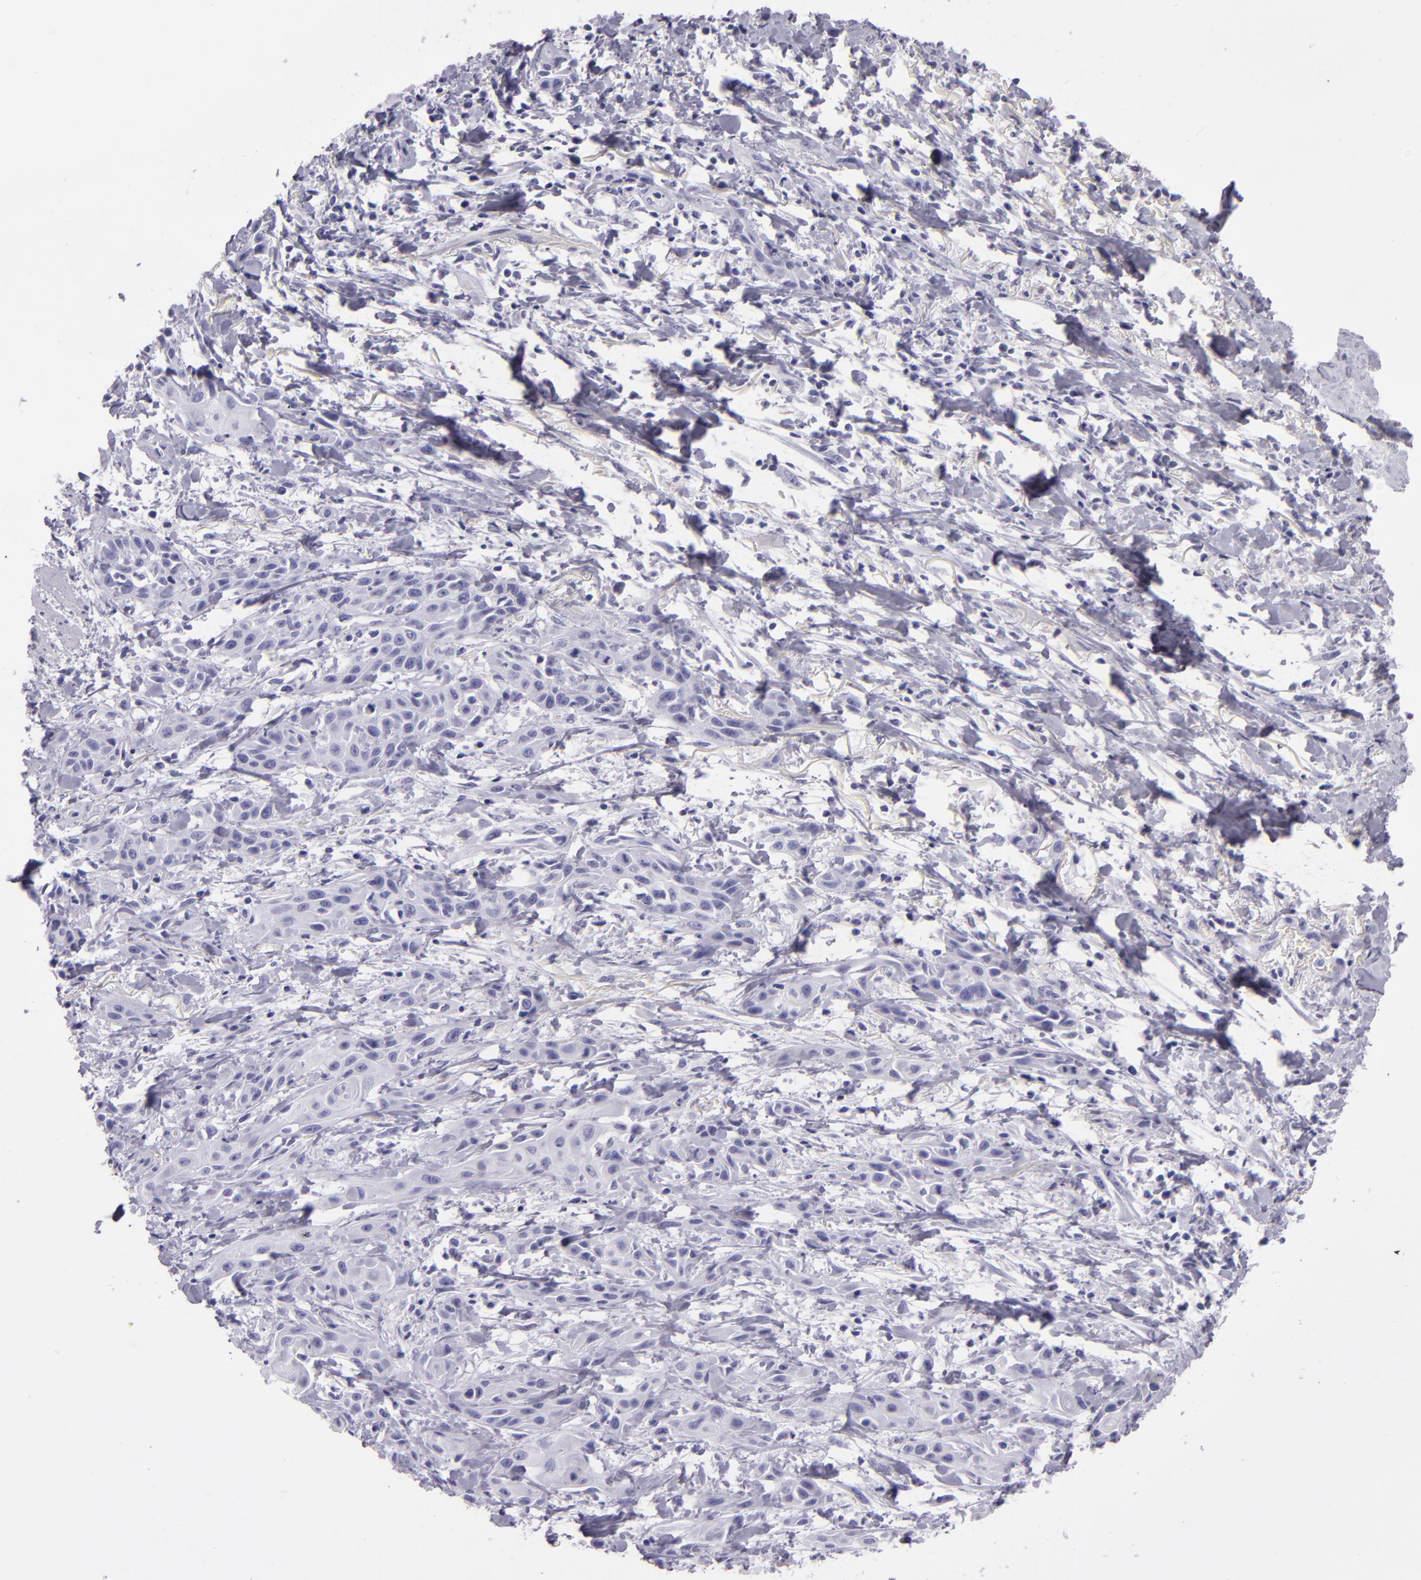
{"staining": {"intensity": "negative", "quantity": "none", "location": "none"}, "tissue": "skin cancer", "cell_type": "Tumor cells", "image_type": "cancer", "snomed": [{"axis": "morphology", "description": "Squamous cell carcinoma, NOS"}, {"axis": "topography", "description": "Skin"}, {"axis": "topography", "description": "Anal"}], "caption": "Immunohistochemistry micrograph of neoplastic tissue: human skin squamous cell carcinoma stained with DAB exhibits no significant protein staining in tumor cells.", "gene": "CR2", "patient": {"sex": "male", "age": 64}}